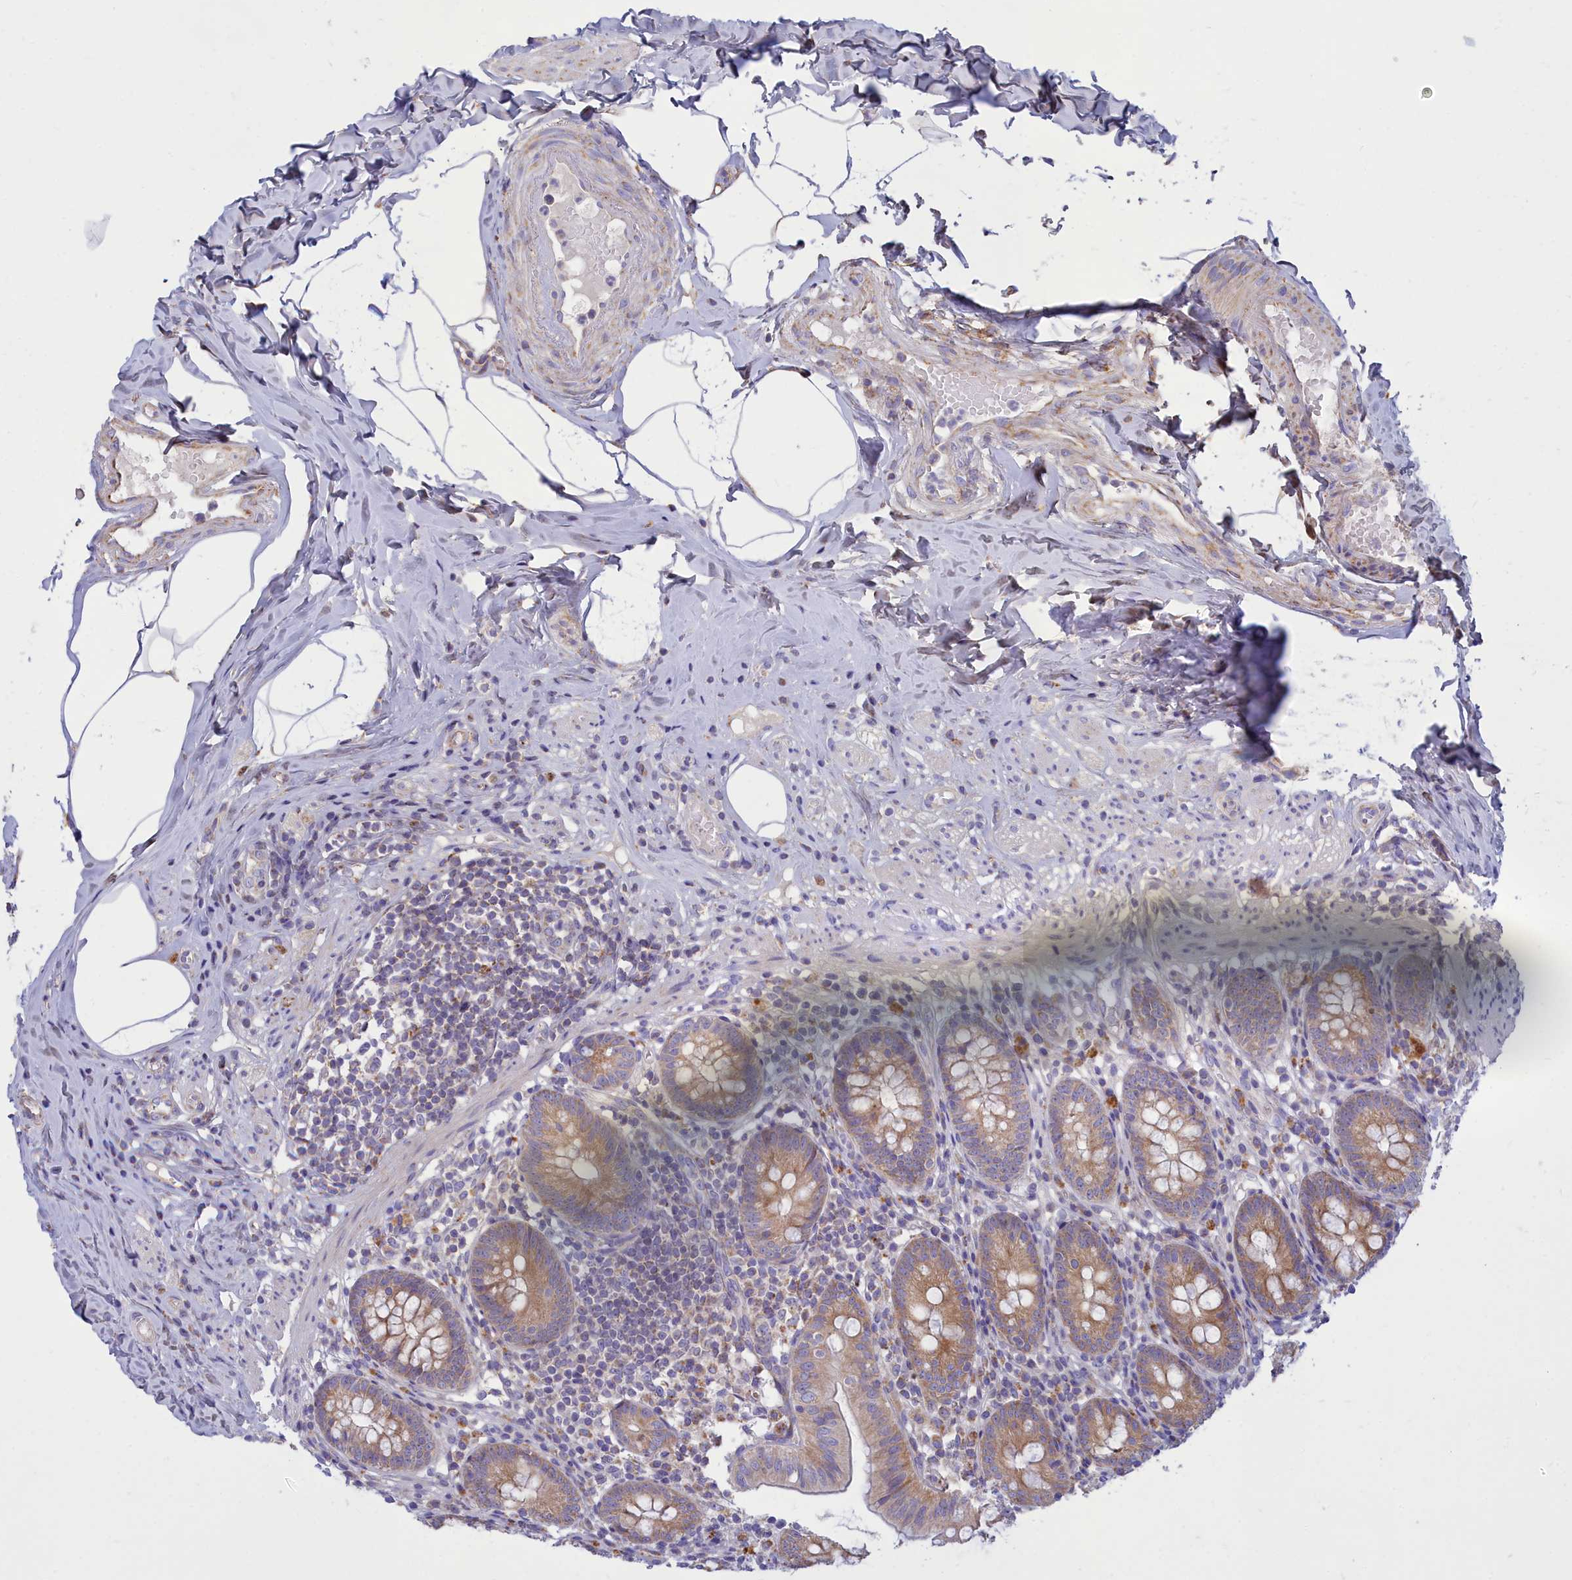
{"staining": {"intensity": "moderate", "quantity": ">75%", "location": "cytoplasmic/membranous"}, "tissue": "appendix", "cell_type": "Glandular cells", "image_type": "normal", "snomed": [{"axis": "morphology", "description": "Normal tissue, NOS"}, {"axis": "topography", "description": "Appendix"}], "caption": "Immunohistochemical staining of benign human appendix displays moderate cytoplasmic/membranous protein positivity in about >75% of glandular cells.", "gene": "TMEM30B", "patient": {"sex": "male", "age": 55}}